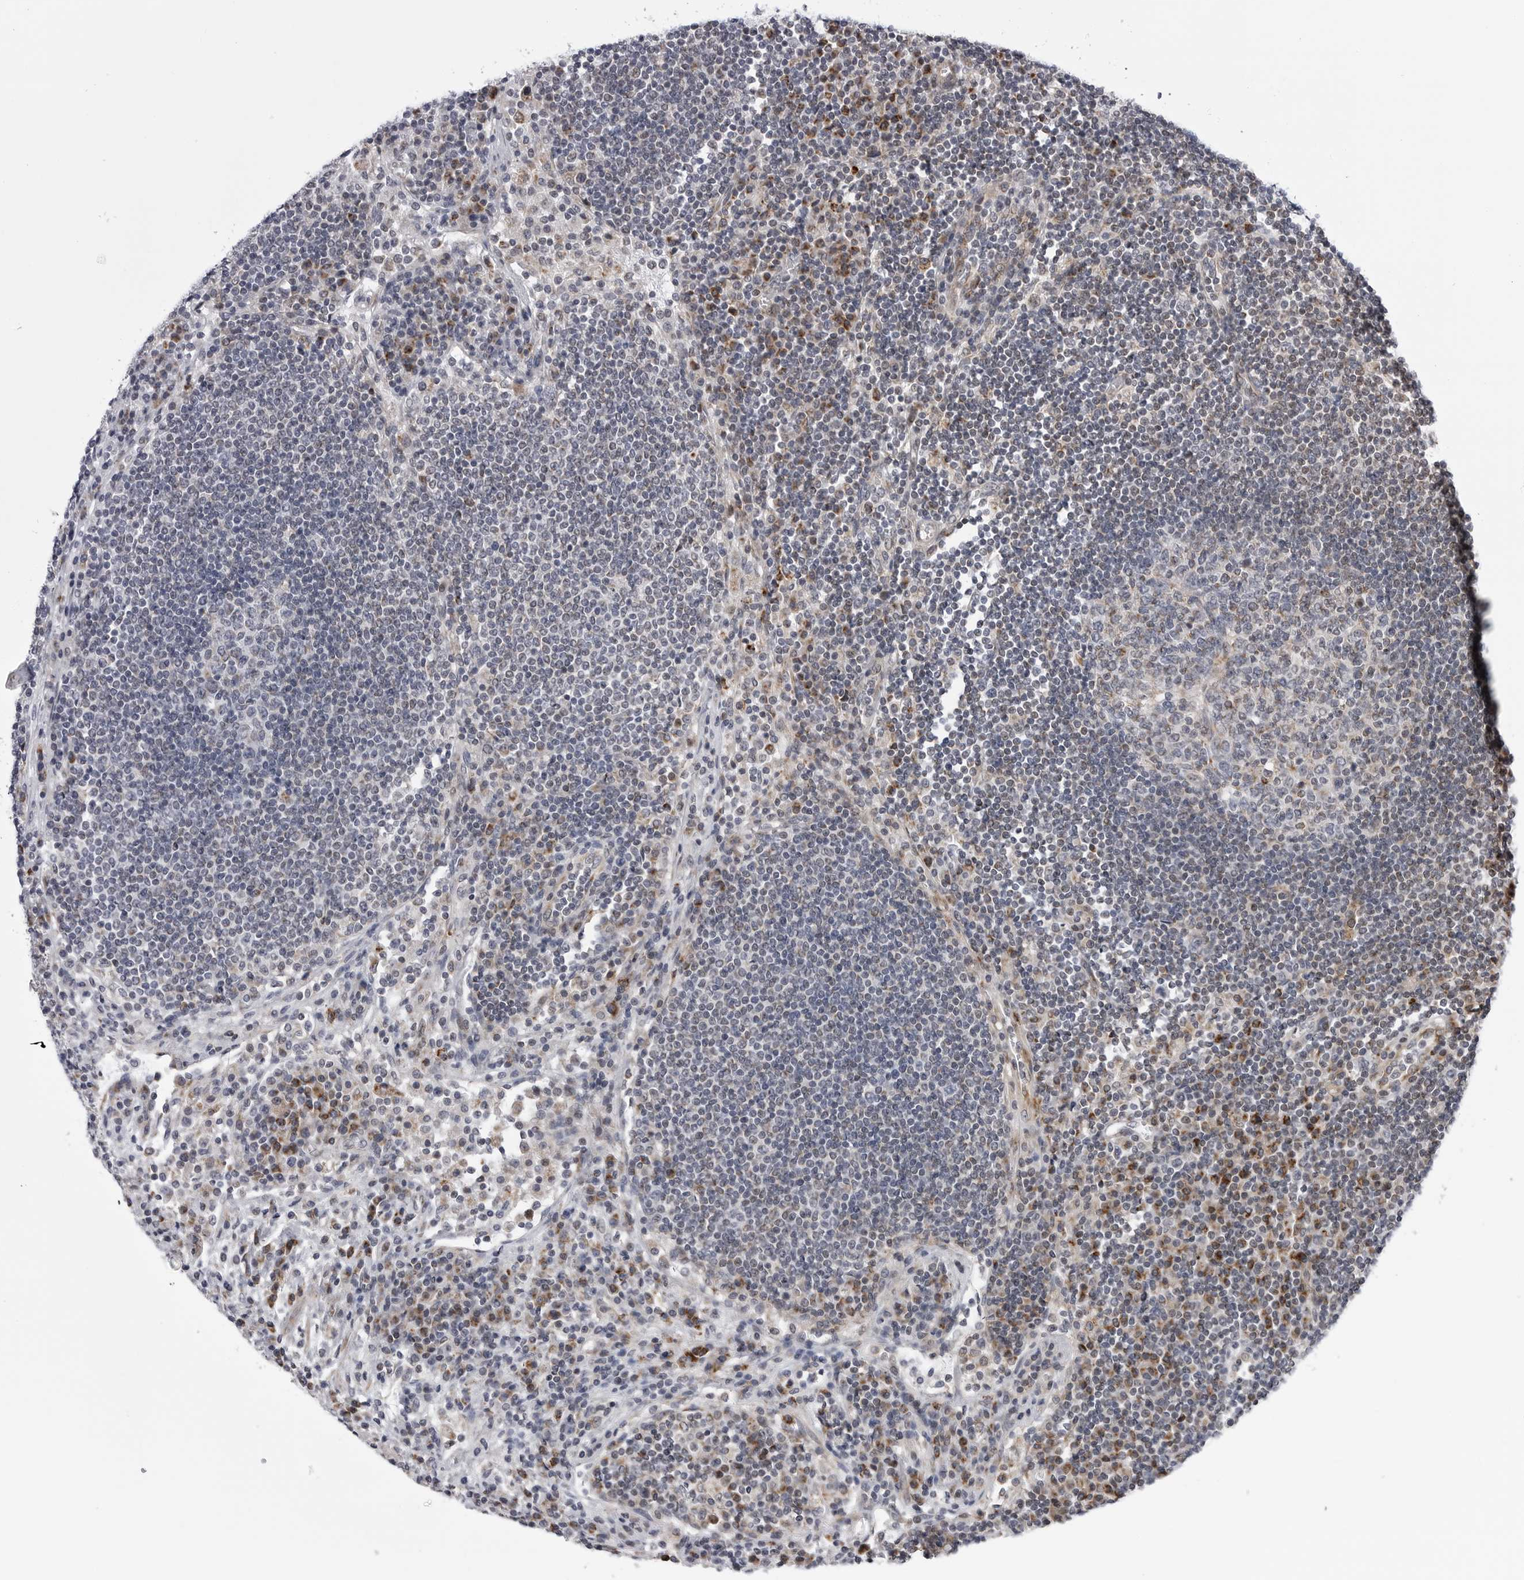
{"staining": {"intensity": "negative", "quantity": "none", "location": "none"}, "tissue": "lymph node", "cell_type": "Germinal center cells", "image_type": "normal", "snomed": [{"axis": "morphology", "description": "Normal tissue, NOS"}, {"axis": "topography", "description": "Lymph node"}], "caption": "Germinal center cells are negative for protein expression in normal human lymph node. The staining was performed using DAB (3,3'-diaminobenzidine) to visualize the protein expression in brown, while the nuclei were stained in blue with hematoxylin (Magnification: 20x).", "gene": "CDK20", "patient": {"sex": "female", "age": 53}}